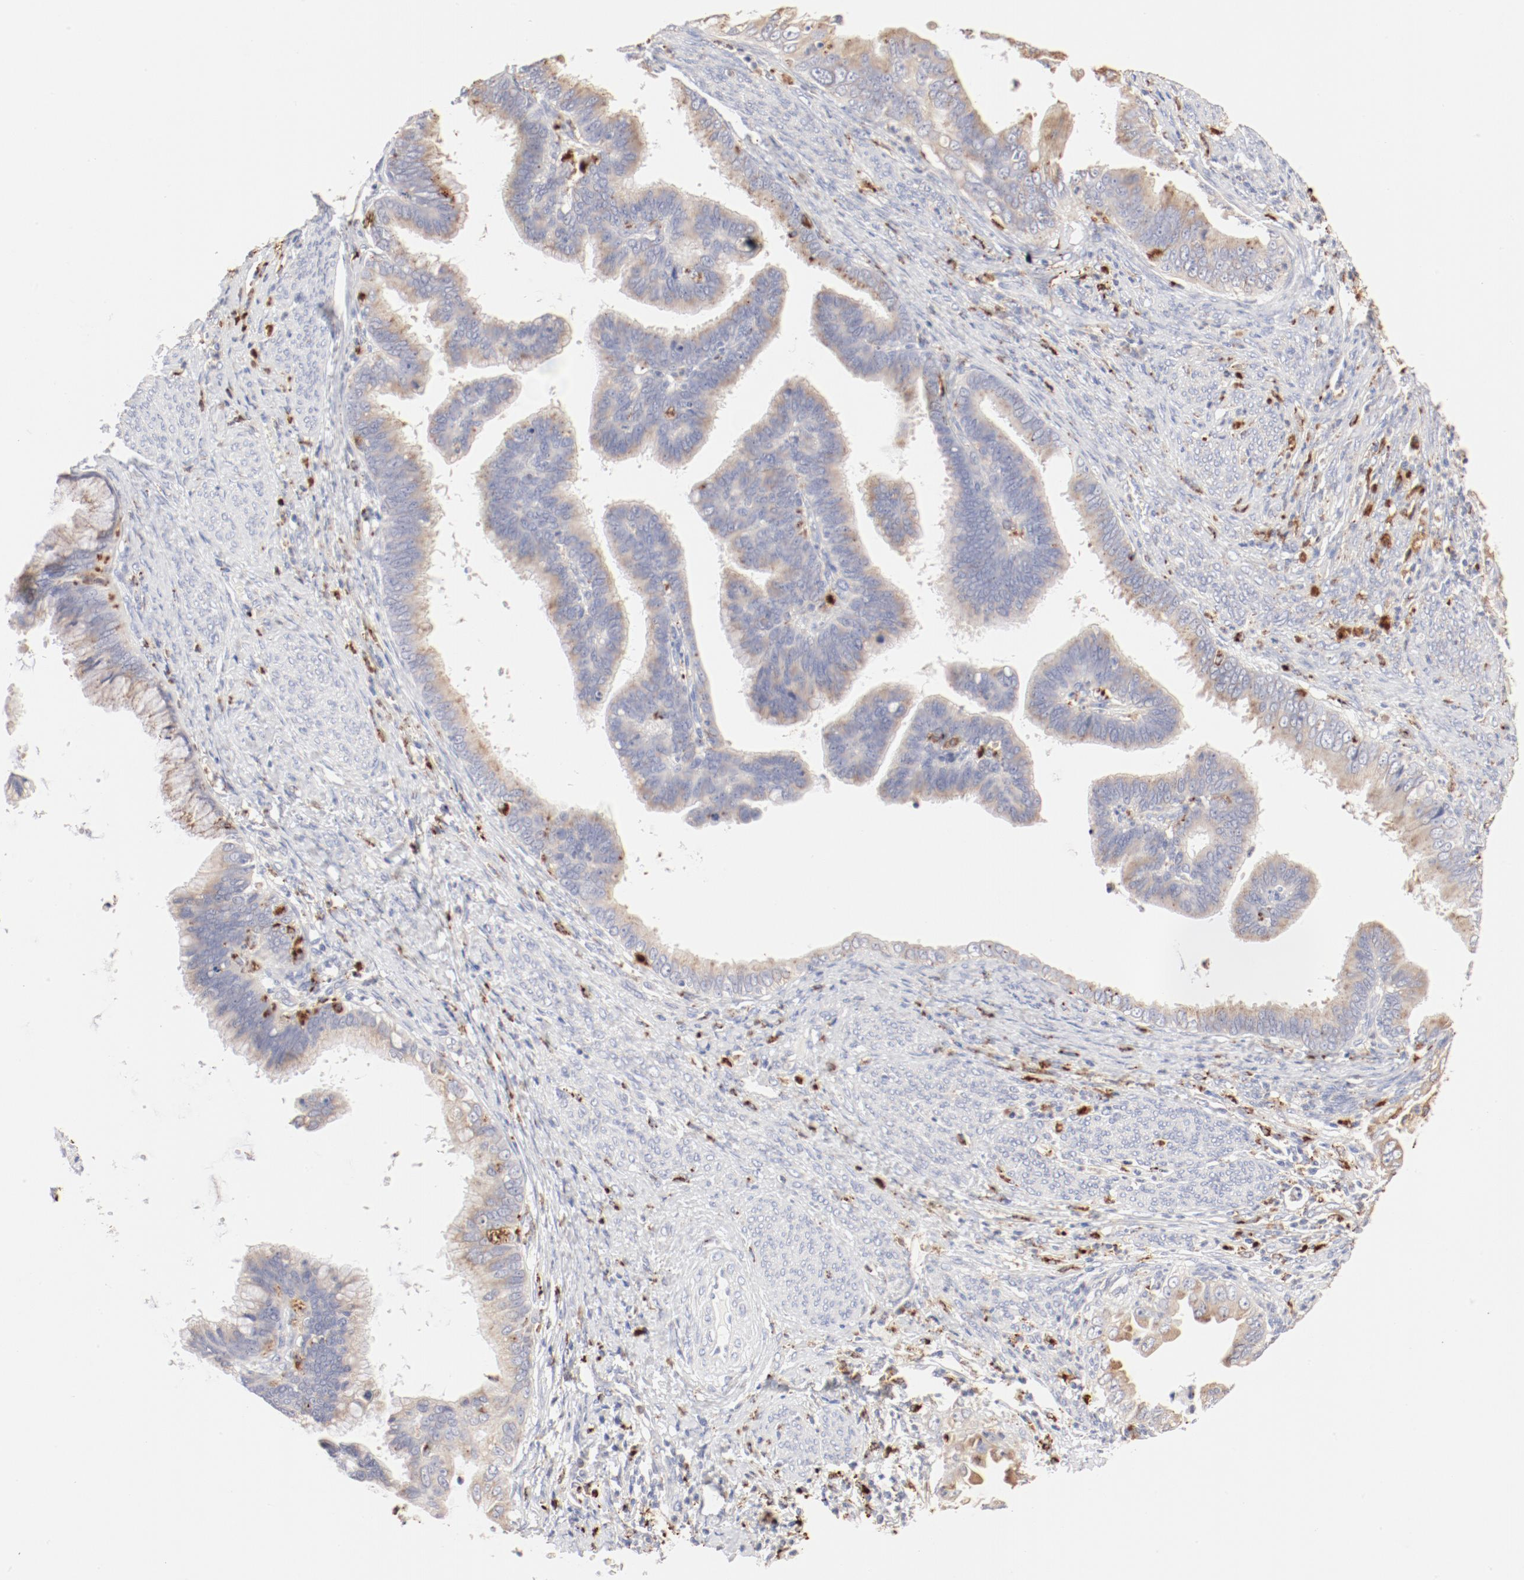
{"staining": {"intensity": "negative", "quantity": "none", "location": "none"}, "tissue": "cervical cancer", "cell_type": "Tumor cells", "image_type": "cancer", "snomed": [{"axis": "morphology", "description": "Adenocarcinoma, NOS"}, {"axis": "topography", "description": "Cervix"}], "caption": "Photomicrograph shows no protein expression in tumor cells of cervical adenocarcinoma tissue. (Brightfield microscopy of DAB immunohistochemistry (IHC) at high magnification).", "gene": "CTSH", "patient": {"sex": "female", "age": 47}}